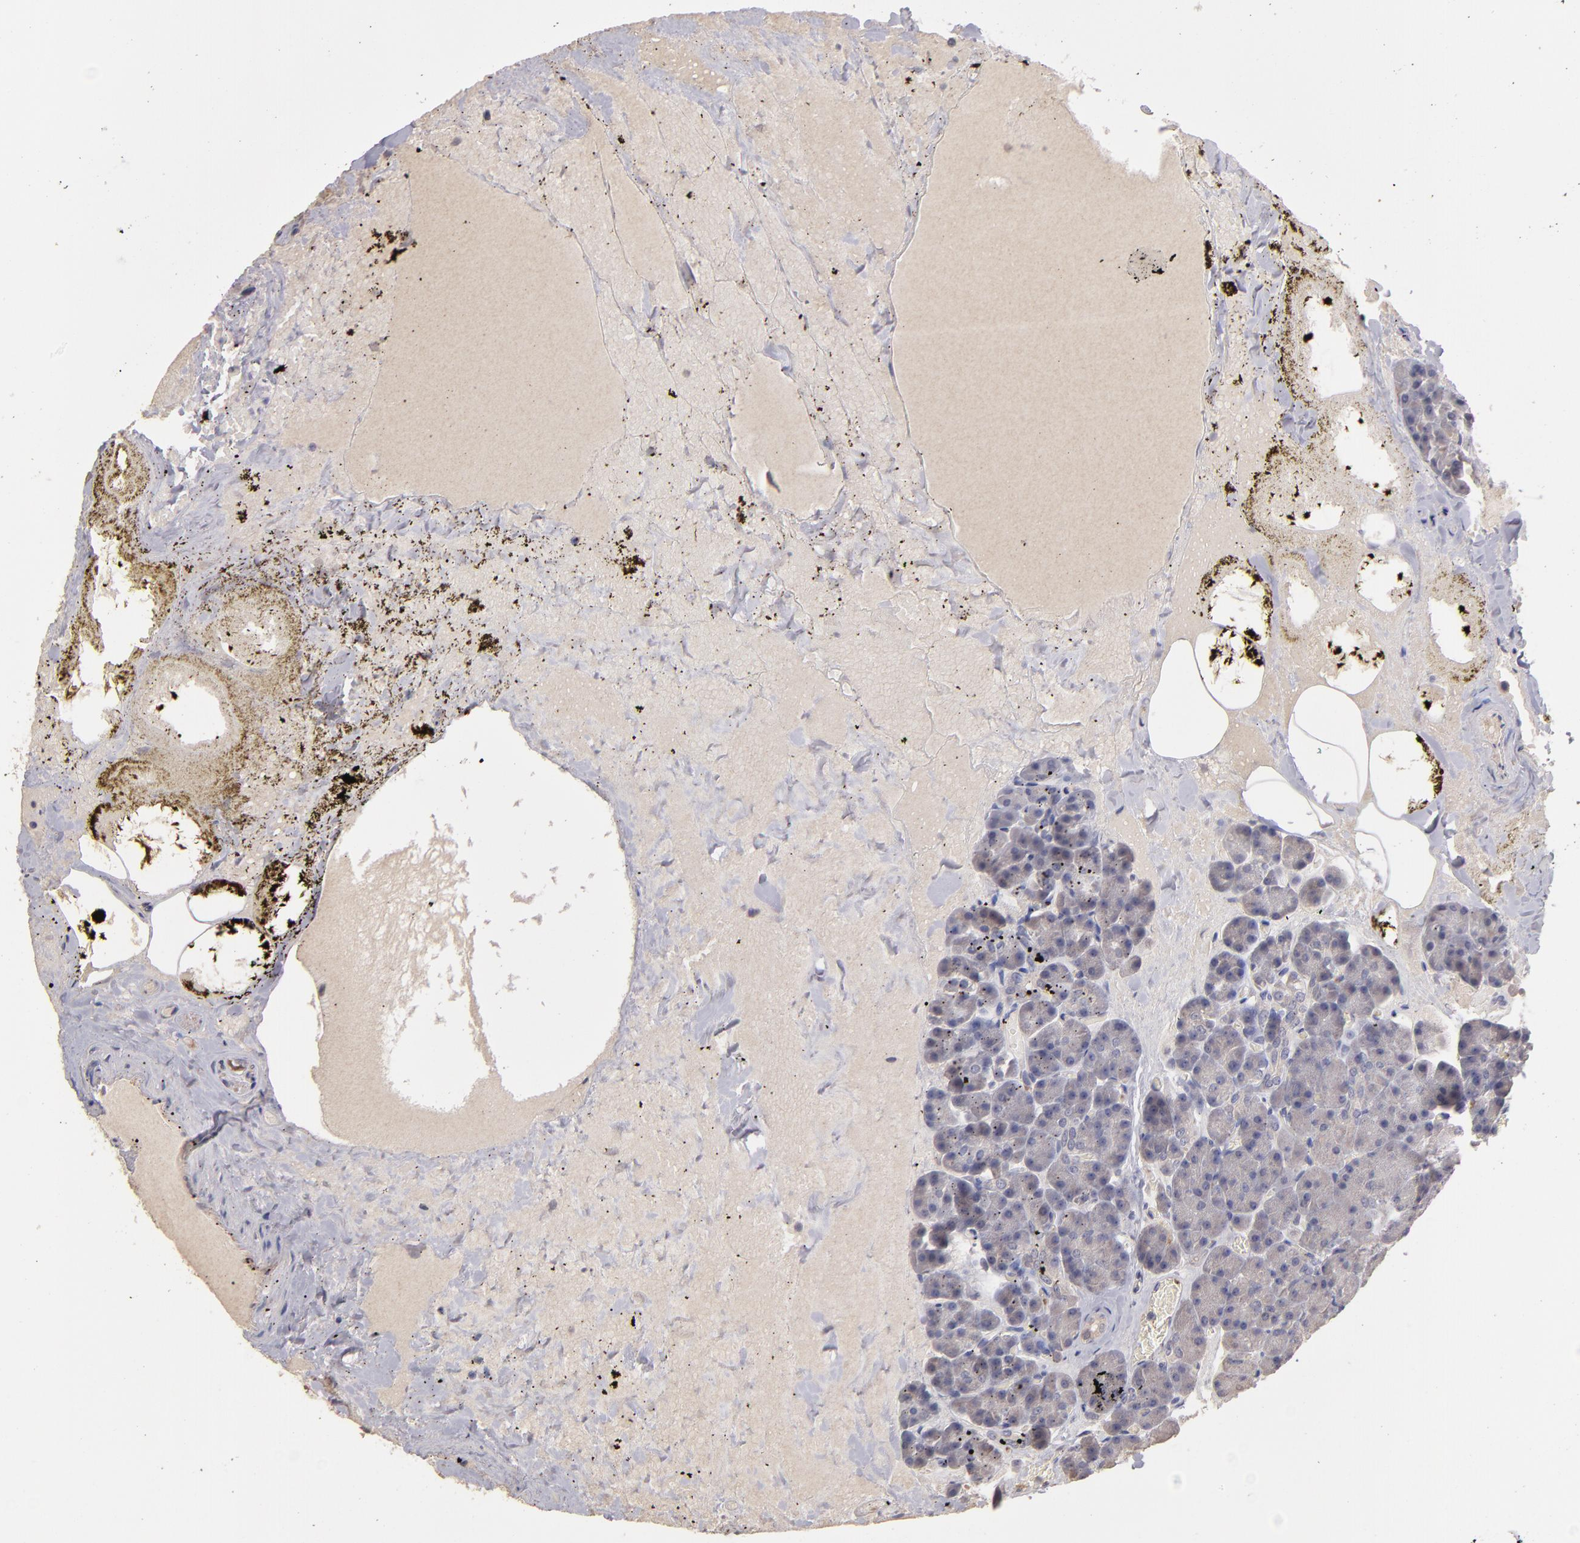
{"staining": {"intensity": "weak", "quantity": "25%-75%", "location": "cytoplasmic/membranous"}, "tissue": "pancreas", "cell_type": "Exocrine glandular cells", "image_type": "normal", "snomed": [{"axis": "morphology", "description": "Normal tissue, NOS"}, {"axis": "topography", "description": "Pancreas"}], "caption": "Immunohistochemistry (DAB) staining of unremarkable human pancreas reveals weak cytoplasmic/membranous protein expression in approximately 25%-75% of exocrine glandular cells.", "gene": "GNAZ", "patient": {"sex": "female", "age": 35}}